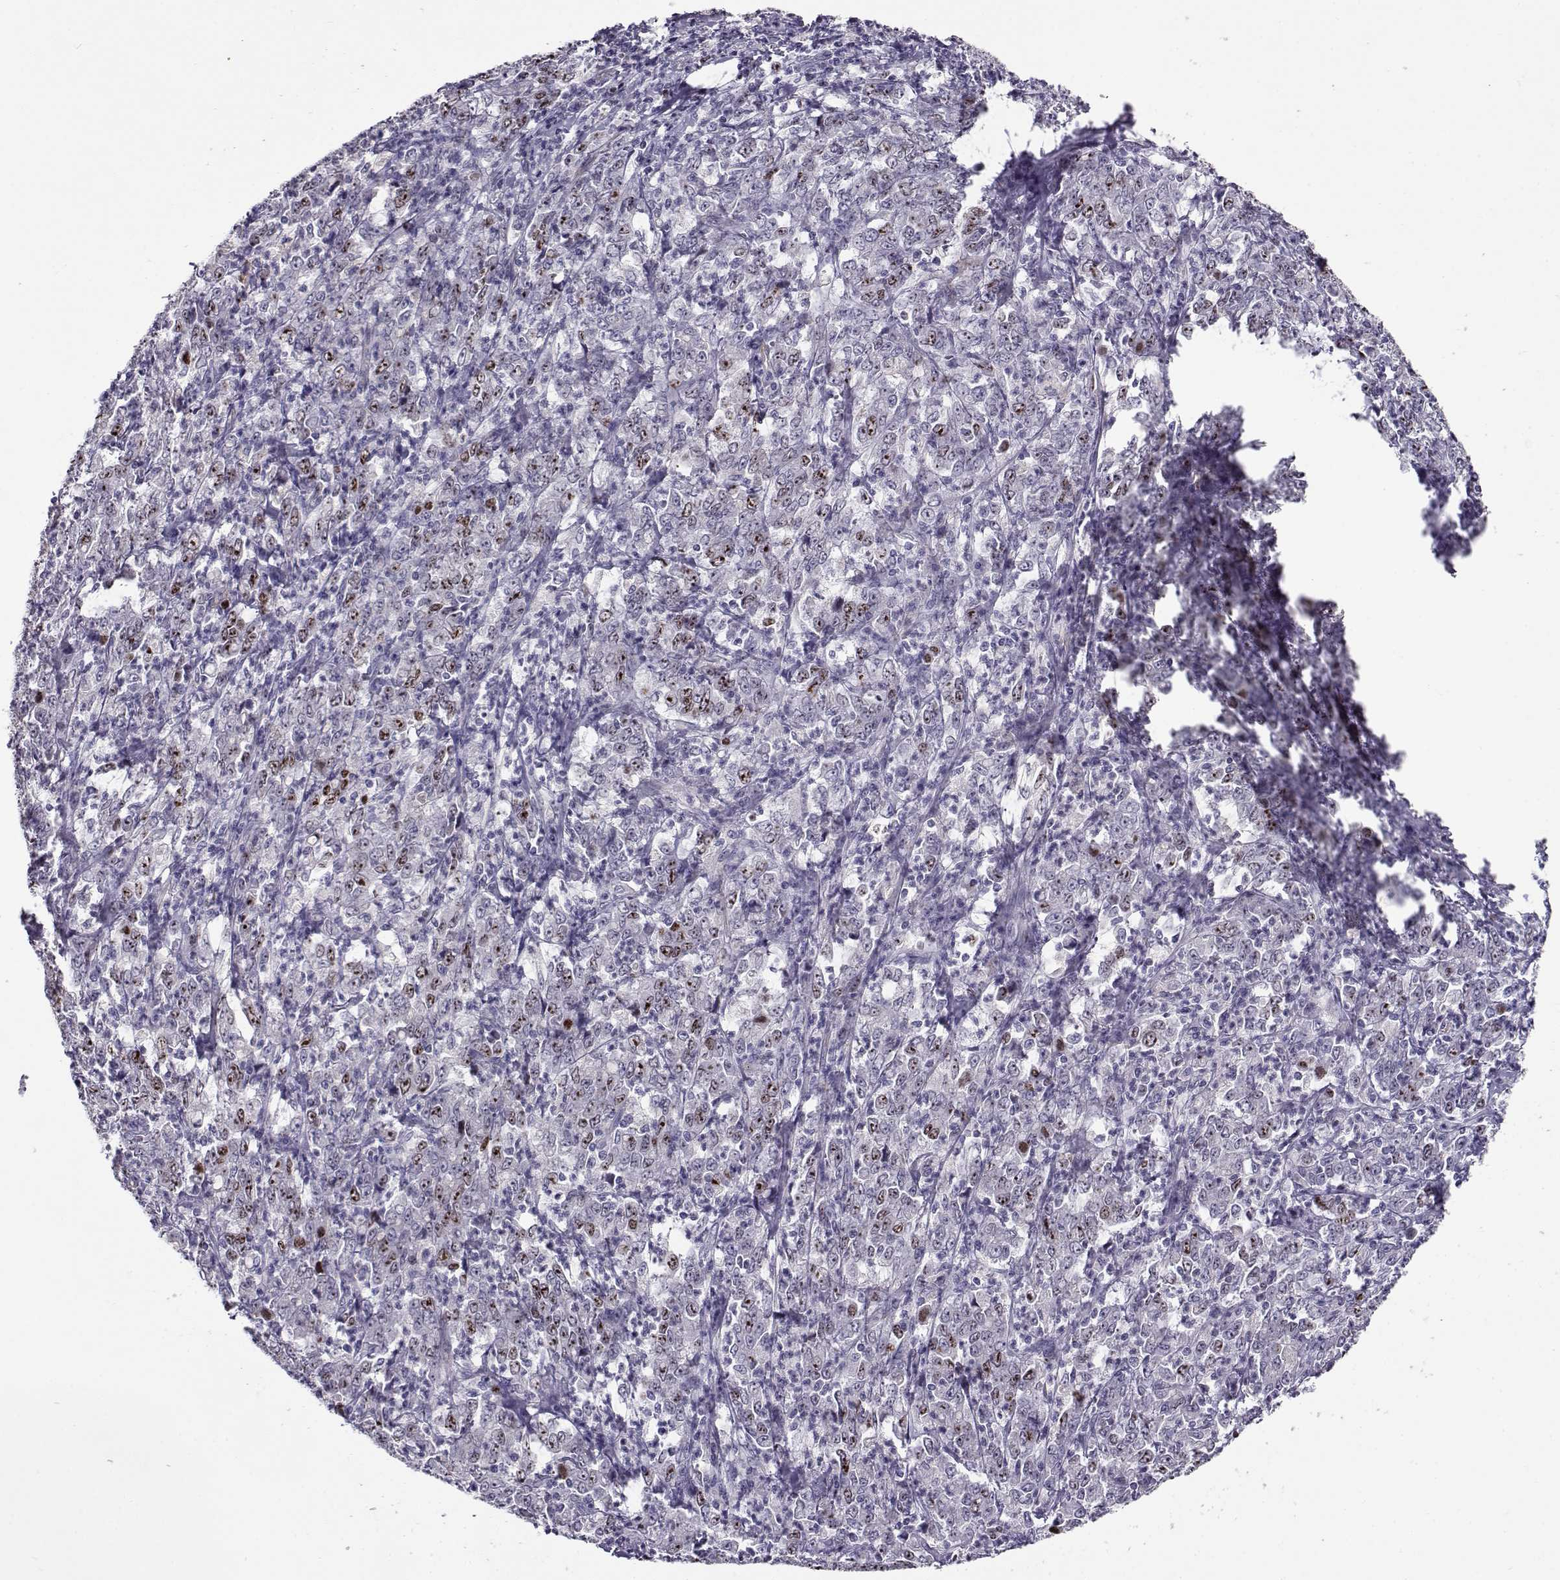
{"staining": {"intensity": "moderate", "quantity": "<25%", "location": "nuclear"}, "tissue": "stomach cancer", "cell_type": "Tumor cells", "image_type": "cancer", "snomed": [{"axis": "morphology", "description": "Adenocarcinoma, NOS"}, {"axis": "topography", "description": "Stomach, lower"}], "caption": "Stomach cancer stained with a brown dye reveals moderate nuclear positive positivity in approximately <25% of tumor cells.", "gene": "NPW", "patient": {"sex": "female", "age": 71}}